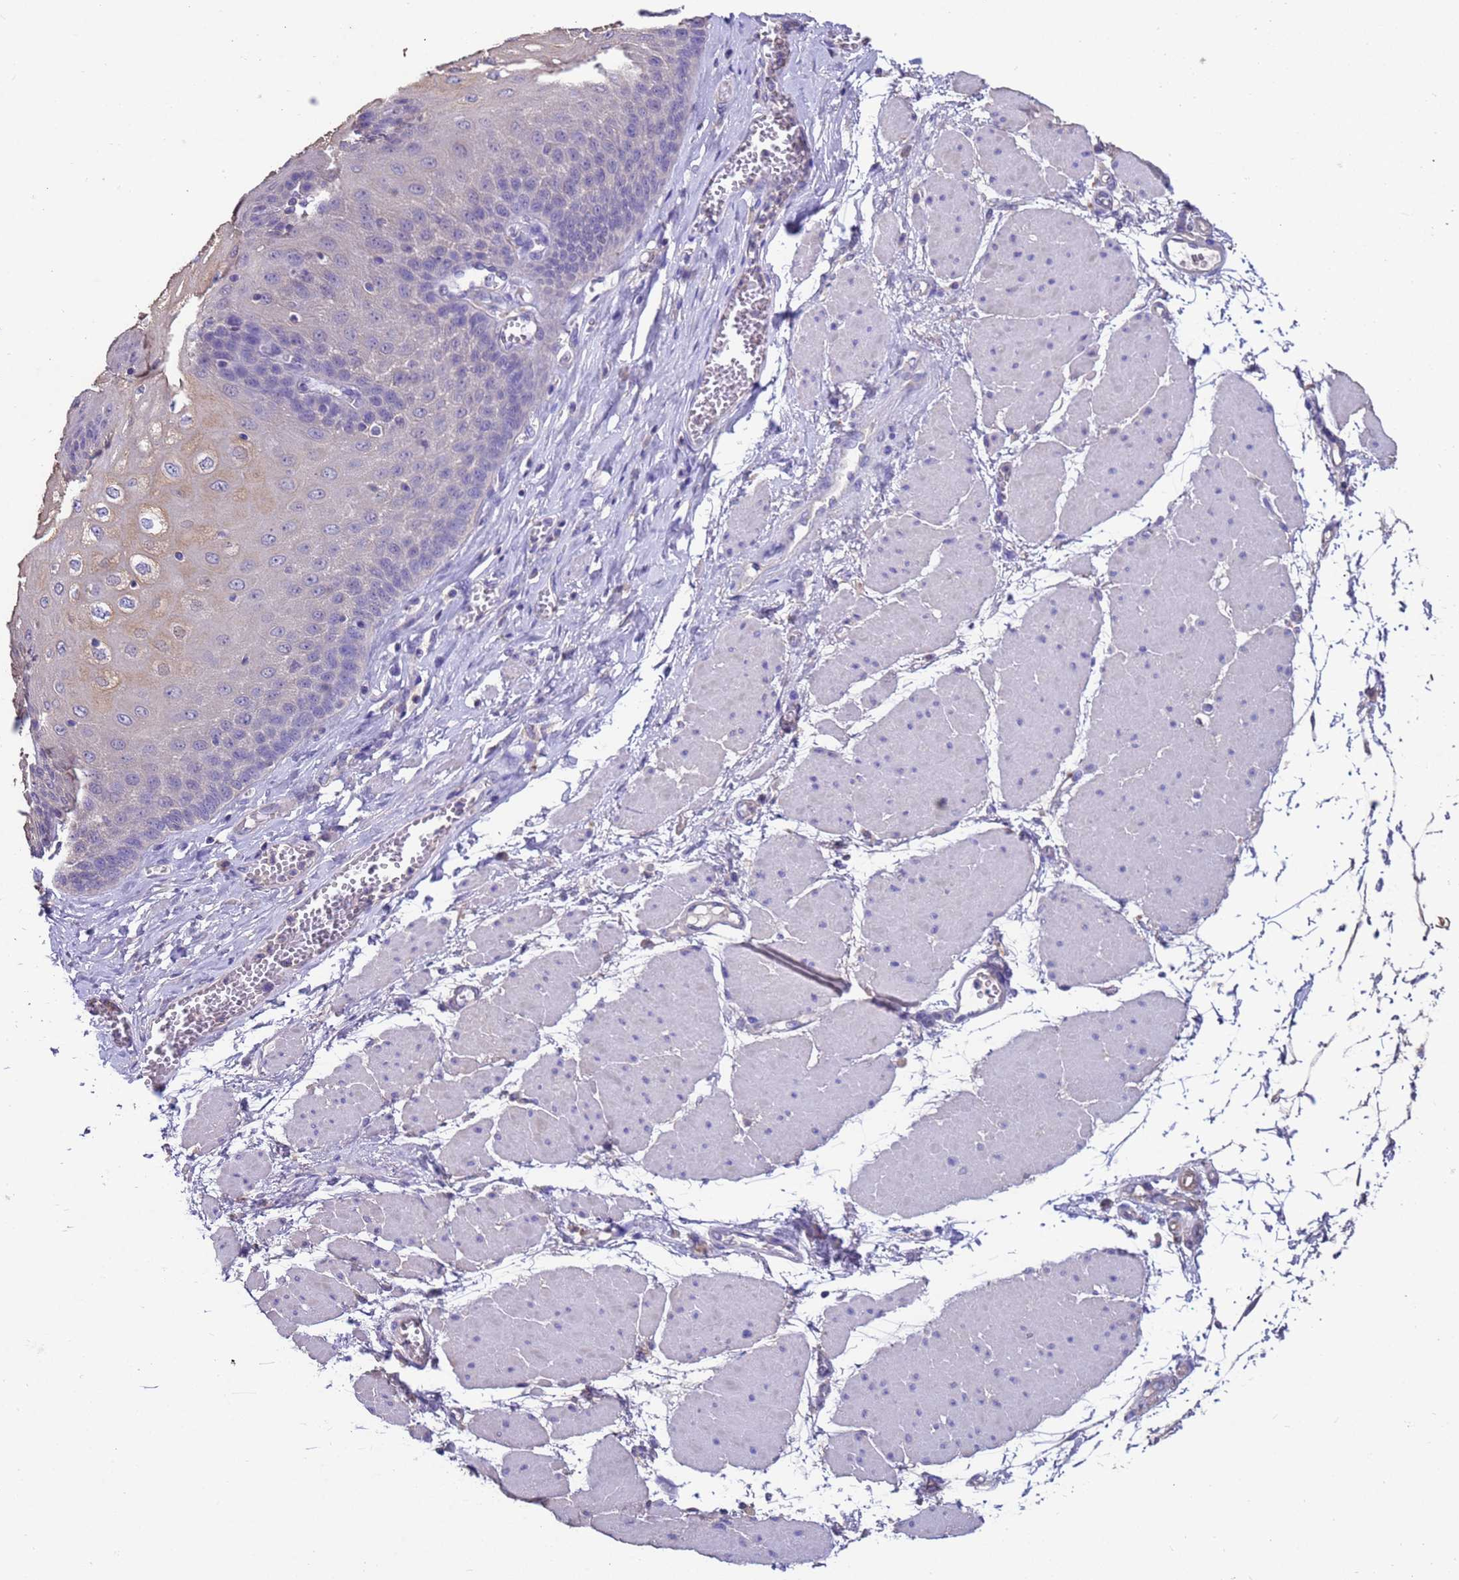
{"staining": {"intensity": "weak", "quantity": "<25%", "location": "cytoplasmic/membranous"}, "tissue": "esophagus", "cell_type": "Squamous epithelial cells", "image_type": "normal", "snomed": [{"axis": "morphology", "description": "Normal tissue, NOS"}, {"axis": "topography", "description": "Esophagus"}], "caption": "DAB (3,3'-diaminobenzidine) immunohistochemical staining of normal human esophagus displays no significant positivity in squamous epithelial cells.", "gene": "SRL", "patient": {"sex": "male", "age": 60}}